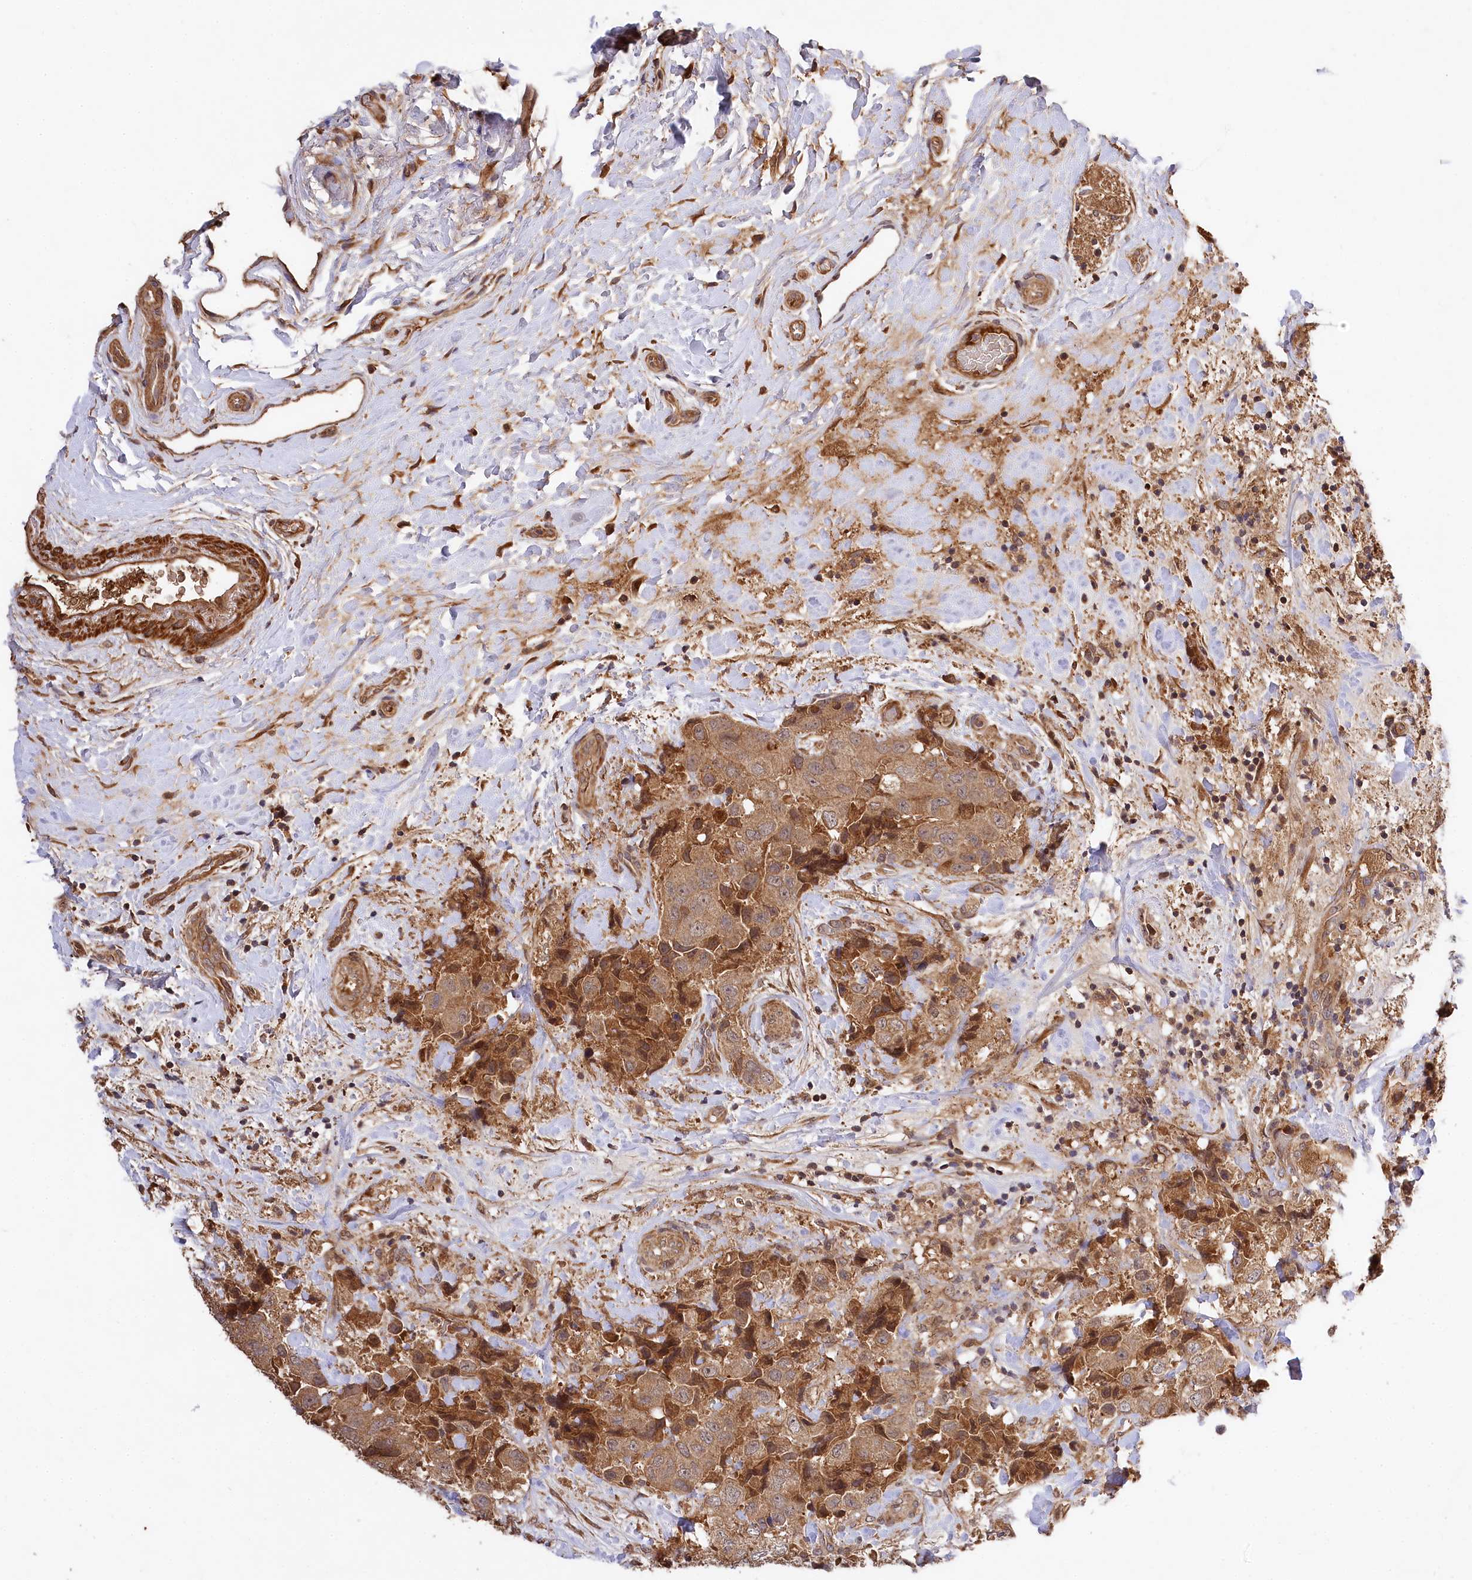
{"staining": {"intensity": "moderate", "quantity": ">75%", "location": "cytoplasmic/membranous"}, "tissue": "breast cancer", "cell_type": "Tumor cells", "image_type": "cancer", "snomed": [{"axis": "morphology", "description": "Duct carcinoma"}, {"axis": "topography", "description": "Breast"}], "caption": "Moderate cytoplasmic/membranous positivity is identified in approximately >75% of tumor cells in breast cancer (intraductal carcinoma).", "gene": "MCF2L2", "patient": {"sex": "female", "age": 62}}